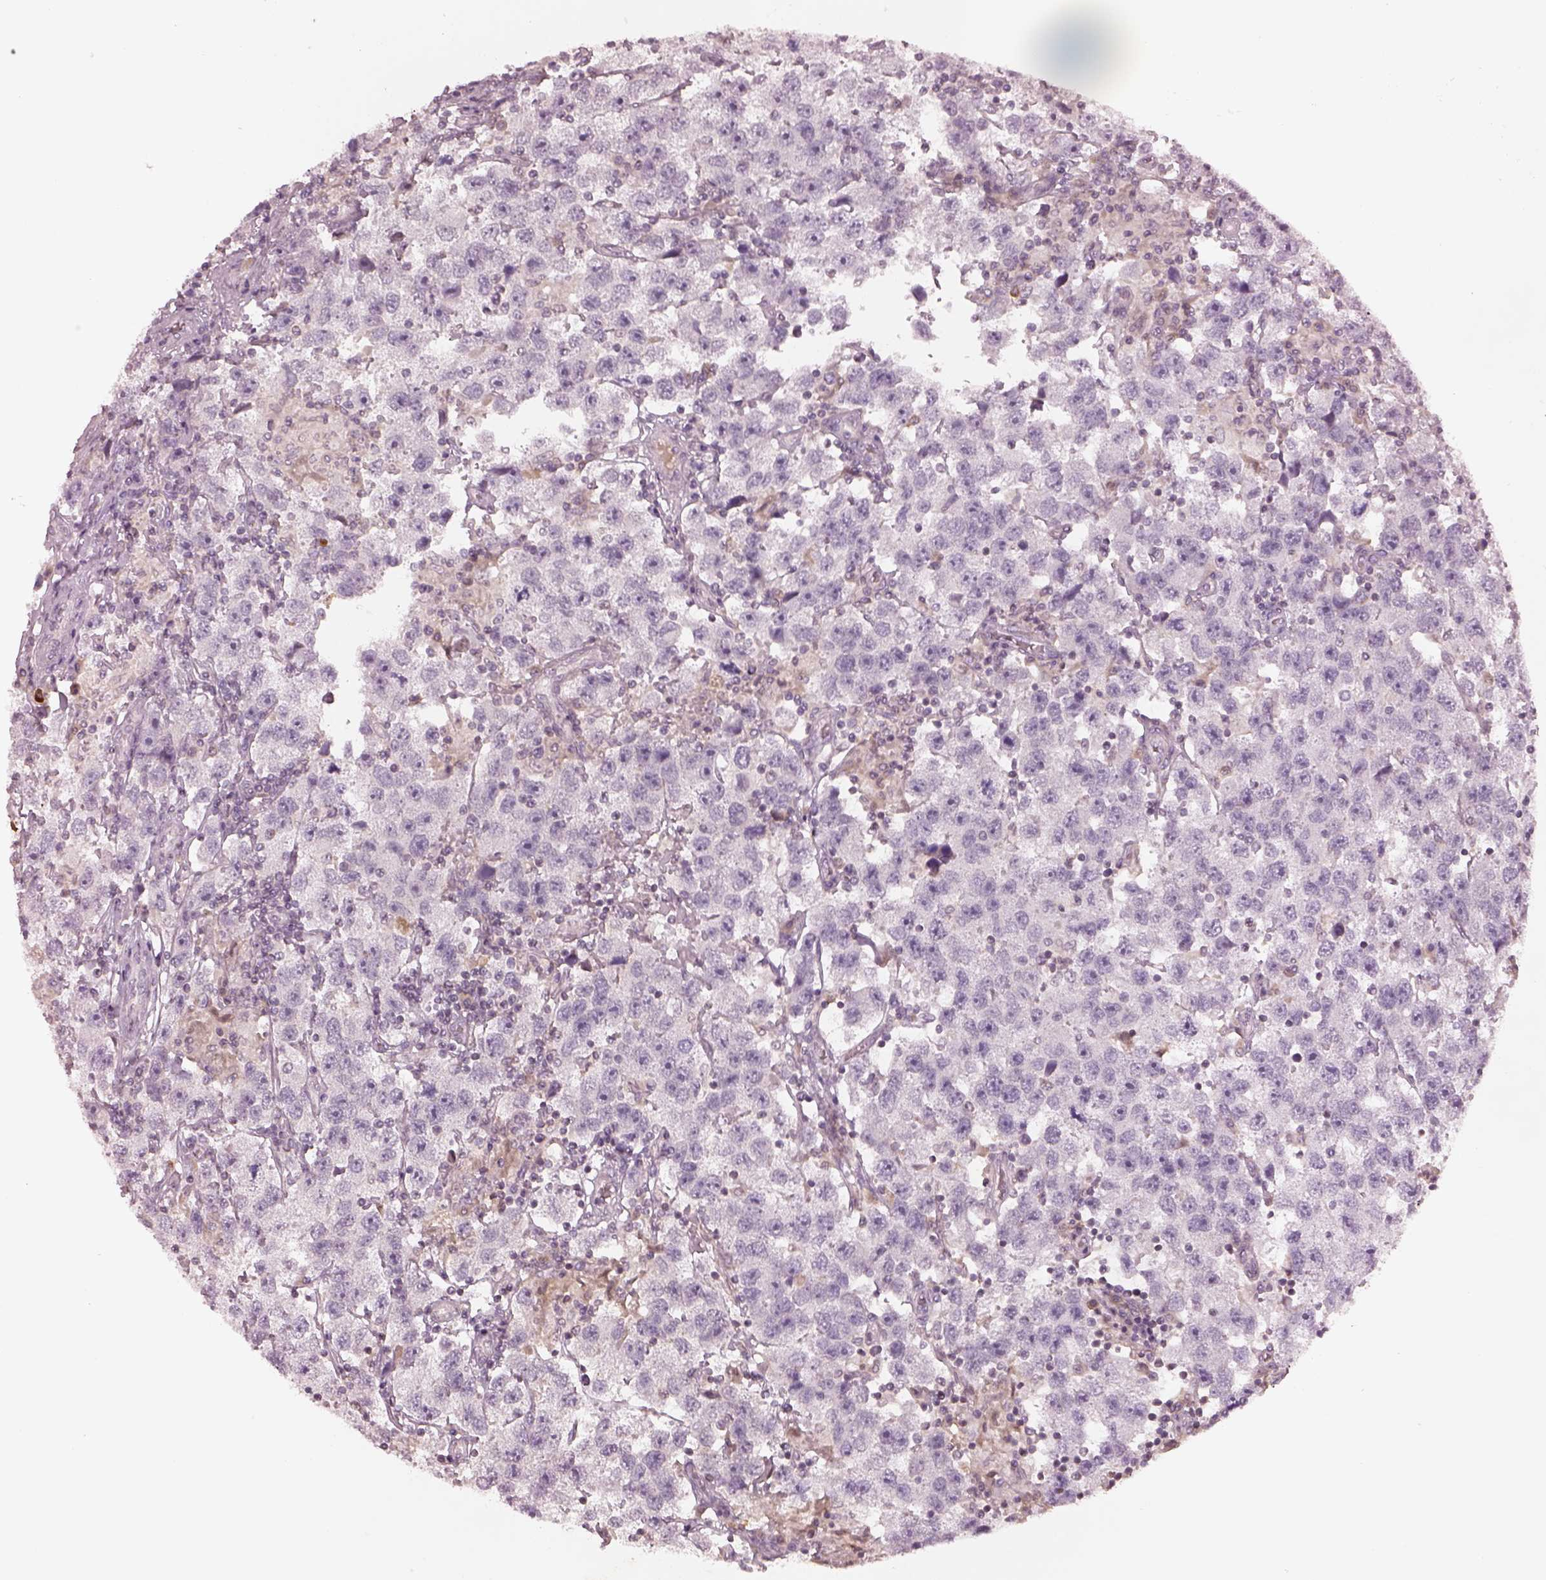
{"staining": {"intensity": "negative", "quantity": "none", "location": "none"}, "tissue": "testis cancer", "cell_type": "Tumor cells", "image_type": "cancer", "snomed": [{"axis": "morphology", "description": "Seminoma, NOS"}, {"axis": "topography", "description": "Testis"}], "caption": "IHC image of human testis seminoma stained for a protein (brown), which displays no staining in tumor cells.", "gene": "TLX3", "patient": {"sex": "male", "age": 26}}